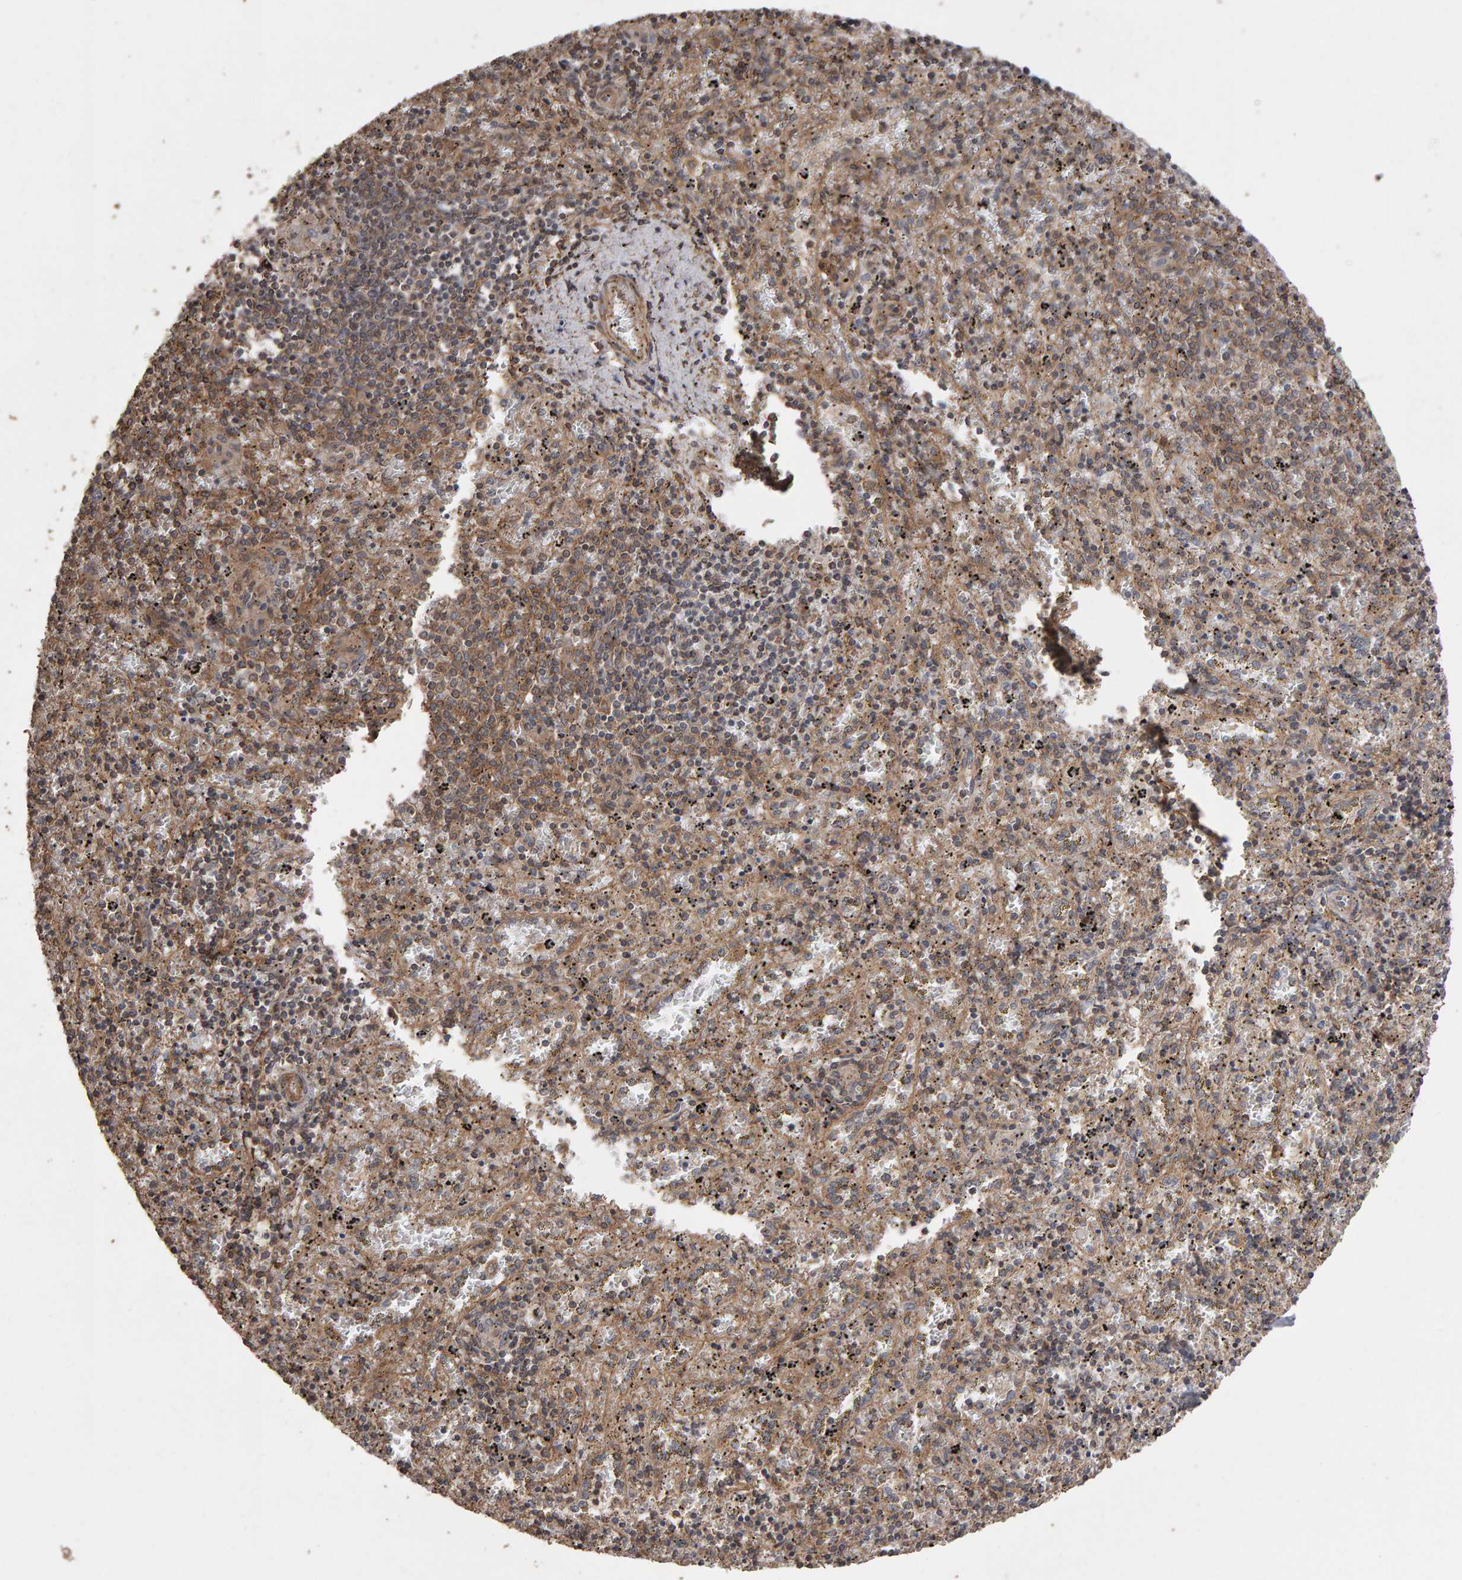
{"staining": {"intensity": "weak", "quantity": "25%-75%", "location": "cytoplasmic/membranous"}, "tissue": "spleen", "cell_type": "Cells in red pulp", "image_type": "normal", "snomed": [{"axis": "morphology", "description": "Normal tissue, NOS"}, {"axis": "topography", "description": "Spleen"}], "caption": "High-power microscopy captured an immunohistochemistry image of benign spleen, revealing weak cytoplasmic/membranous positivity in about 25%-75% of cells in red pulp.", "gene": "SCRIB", "patient": {"sex": "male", "age": 11}}